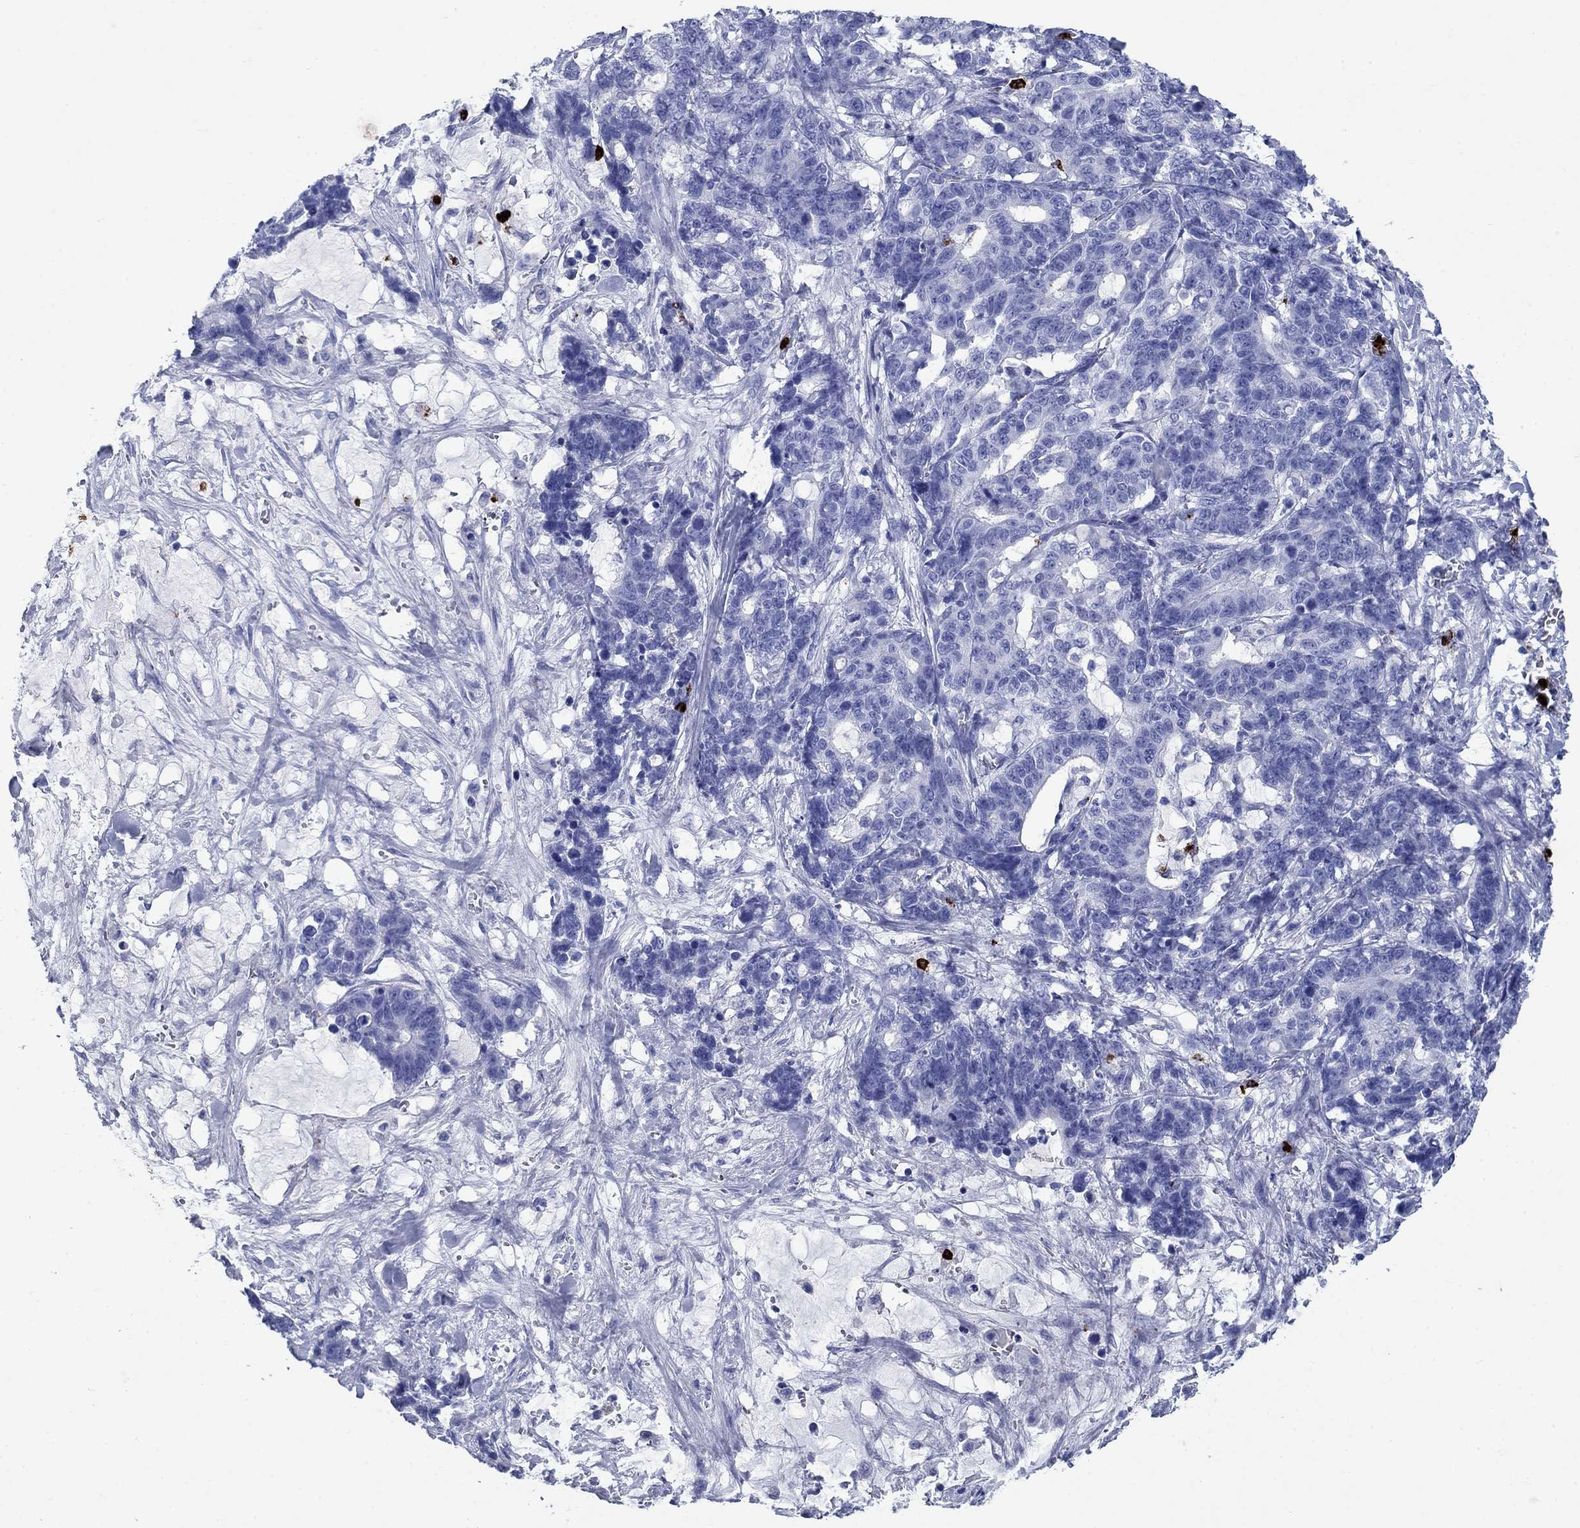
{"staining": {"intensity": "negative", "quantity": "none", "location": "none"}, "tissue": "stomach cancer", "cell_type": "Tumor cells", "image_type": "cancer", "snomed": [{"axis": "morphology", "description": "Normal tissue, NOS"}, {"axis": "morphology", "description": "Adenocarcinoma, NOS"}, {"axis": "topography", "description": "Stomach"}], "caption": "Immunohistochemical staining of stomach cancer (adenocarcinoma) demonstrates no significant staining in tumor cells. (Brightfield microscopy of DAB (3,3'-diaminobenzidine) IHC at high magnification).", "gene": "AZU1", "patient": {"sex": "female", "age": 64}}